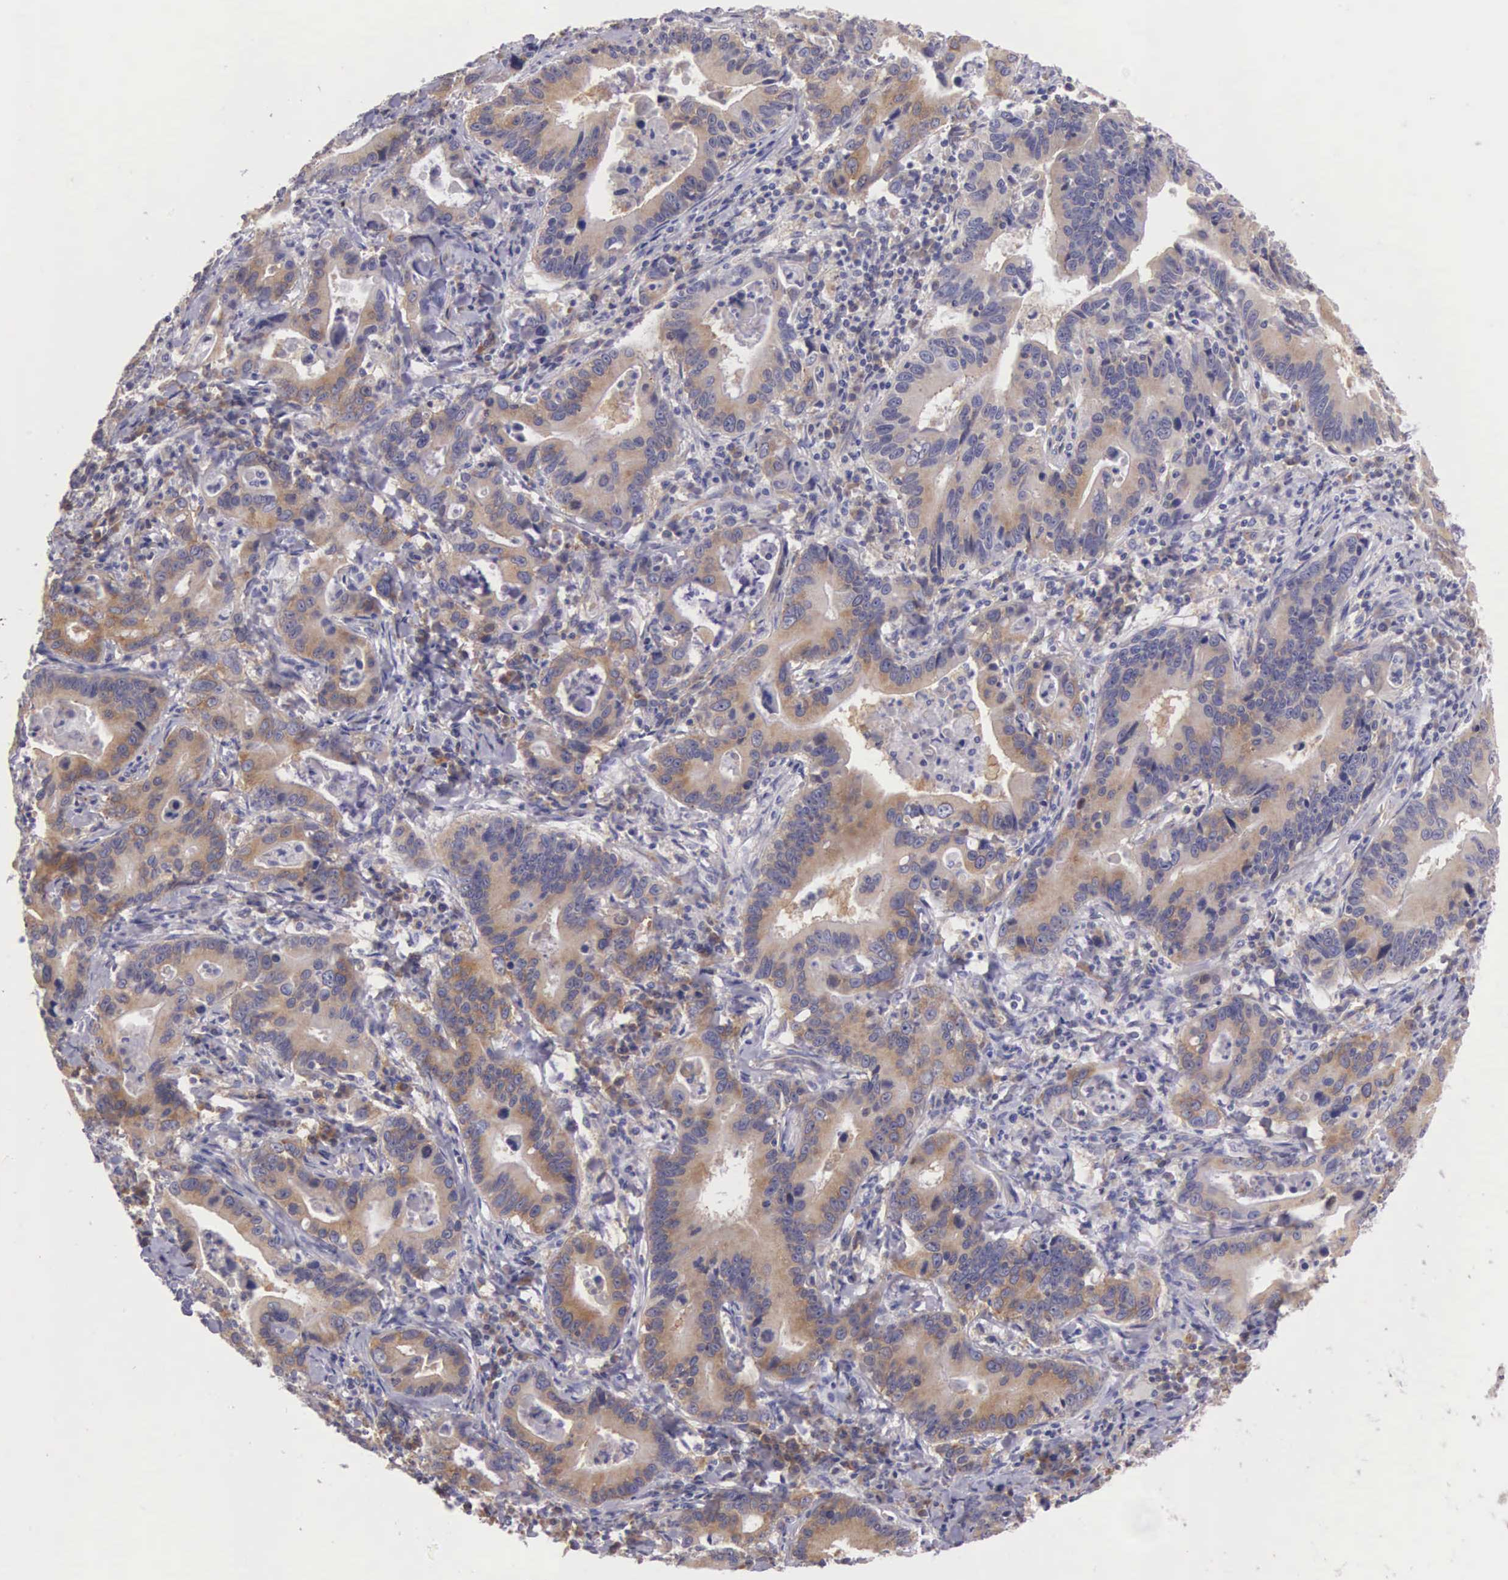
{"staining": {"intensity": "moderate", "quantity": ">75%", "location": "cytoplasmic/membranous"}, "tissue": "stomach cancer", "cell_type": "Tumor cells", "image_type": "cancer", "snomed": [{"axis": "morphology", "description": "Adenocarcinoma, NOS"}, {"axis": "topography", "description": "Stomach, upper"}], "caption": "Protein staining demonstrates moderate cytoplasmic/membranous staining in approximately >75% of tumor cells in stomach cancer (adenocarcinoma).", "gene": "OSBPL3", "patient": {"sex": "male", "age": 63}}